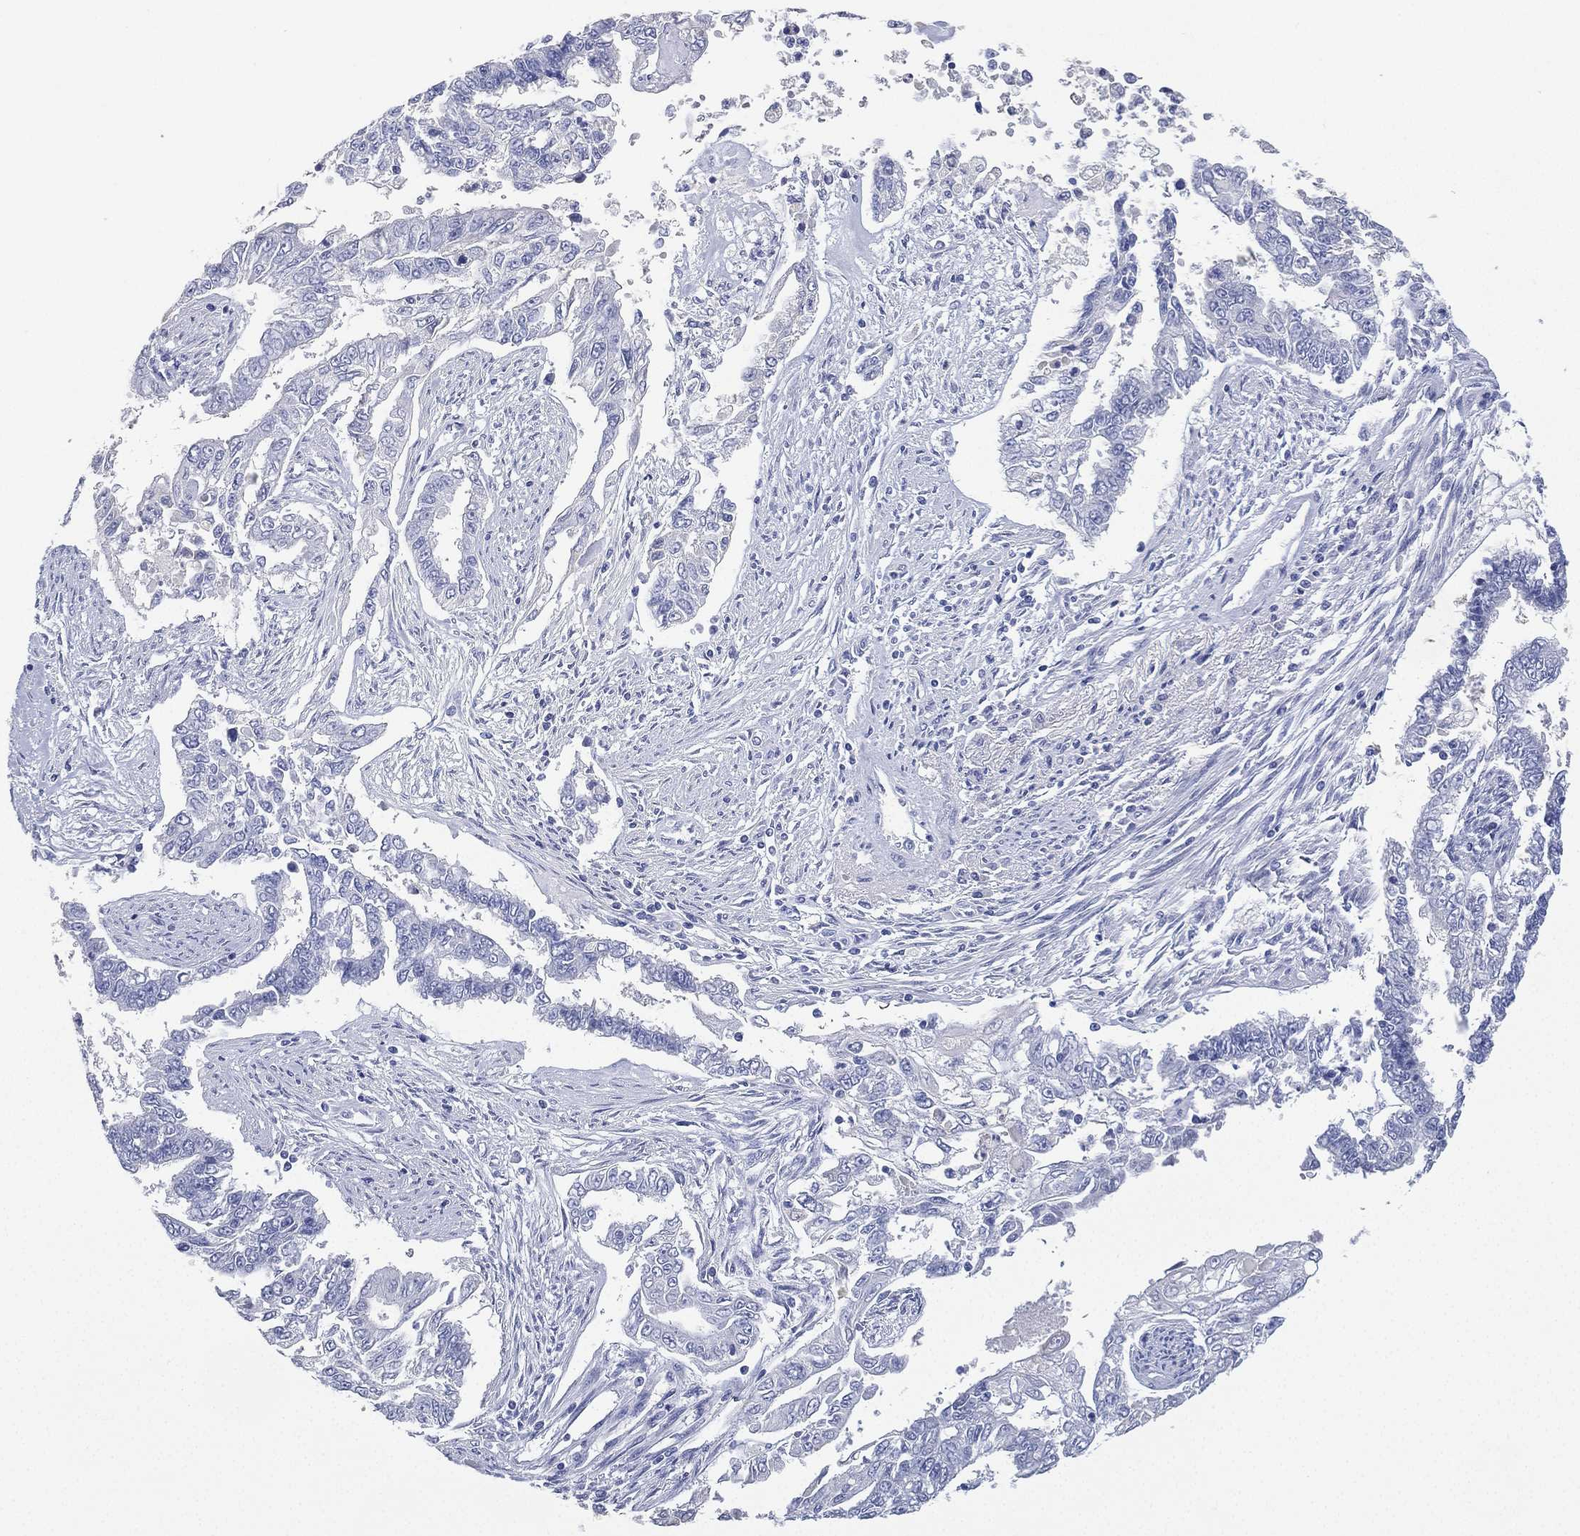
{"staining": {"intensity": "negative", "quantity": "none", "location": "none"}, "tissue": "endometrial cancer", "cell_type": "Tumor cells", "image_type": "cancer", "snomed": [{"axis": "morphology", "description": "Adenocarcinoma, NOS"}, {"axis": "topography", "description": "Uterus"}], "caption": "This is a histopathology image of immunohistochemistry staining of endometrial cancer (adenocarcinoma), which shows no positivity in tumor cells. (Immunohistochemistry (ihc), brightfield microscopy, high magnification).", "gene": "FMO1", "patient": {"sex": "female", "age": 59}}